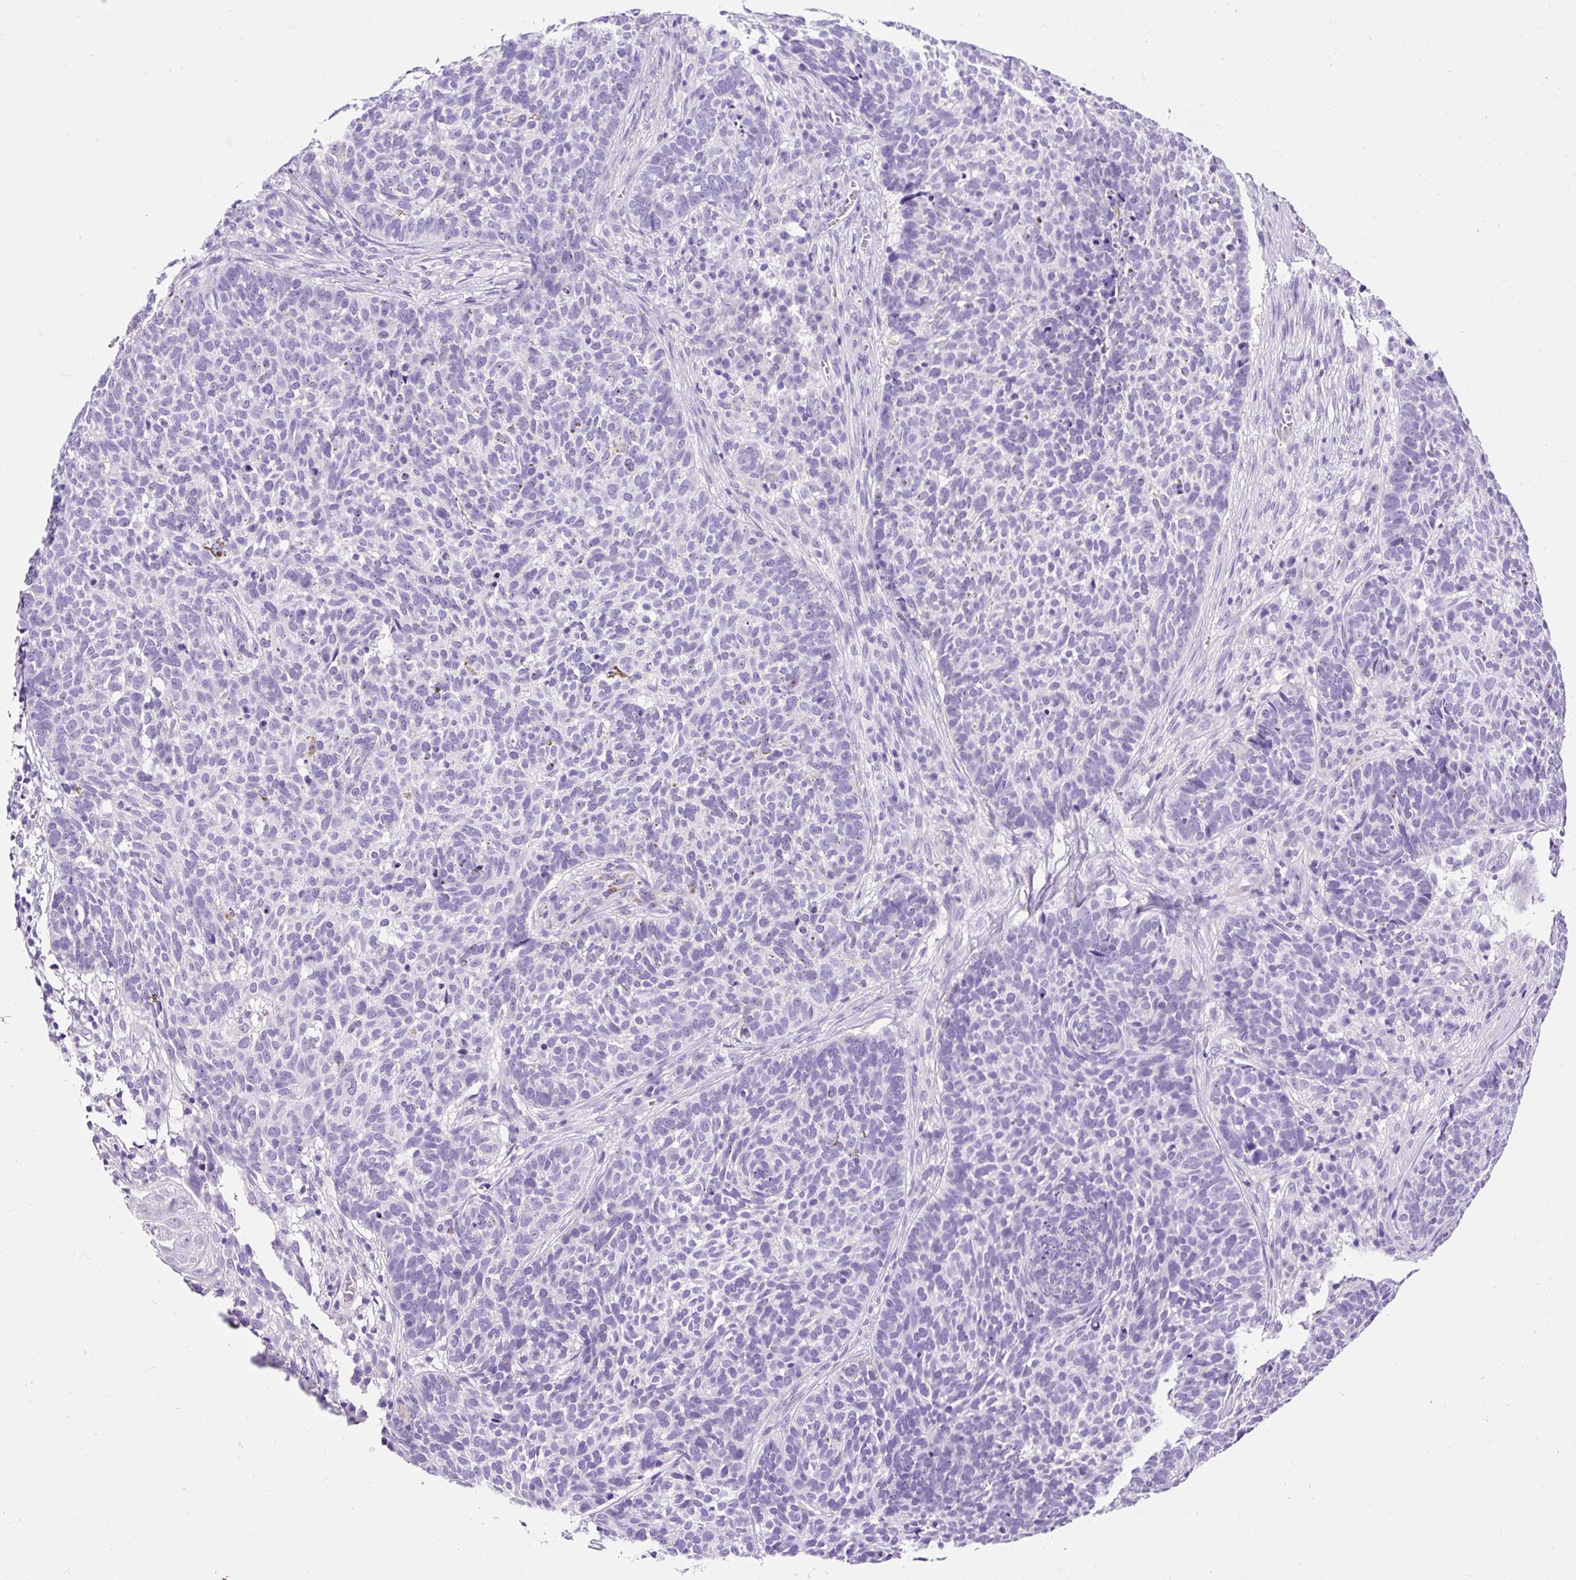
{"staining": {"intensity": "negative", "quantity": "none", "location": "none"}, "tissue": "skin cancer", "cell_type": "Tumor cells", "image_type": "cancer", "snomed": [{"axis": "morphology", "description": "Basal cell carcinoma"}, {"axis": "topography", "description": "Skin"}], "caption": "The micrograph exhibits no significant positivity in tumor cells of skin cancer.", "gene": "STOX2", "patient": {"sex": "male", "age": 85}}